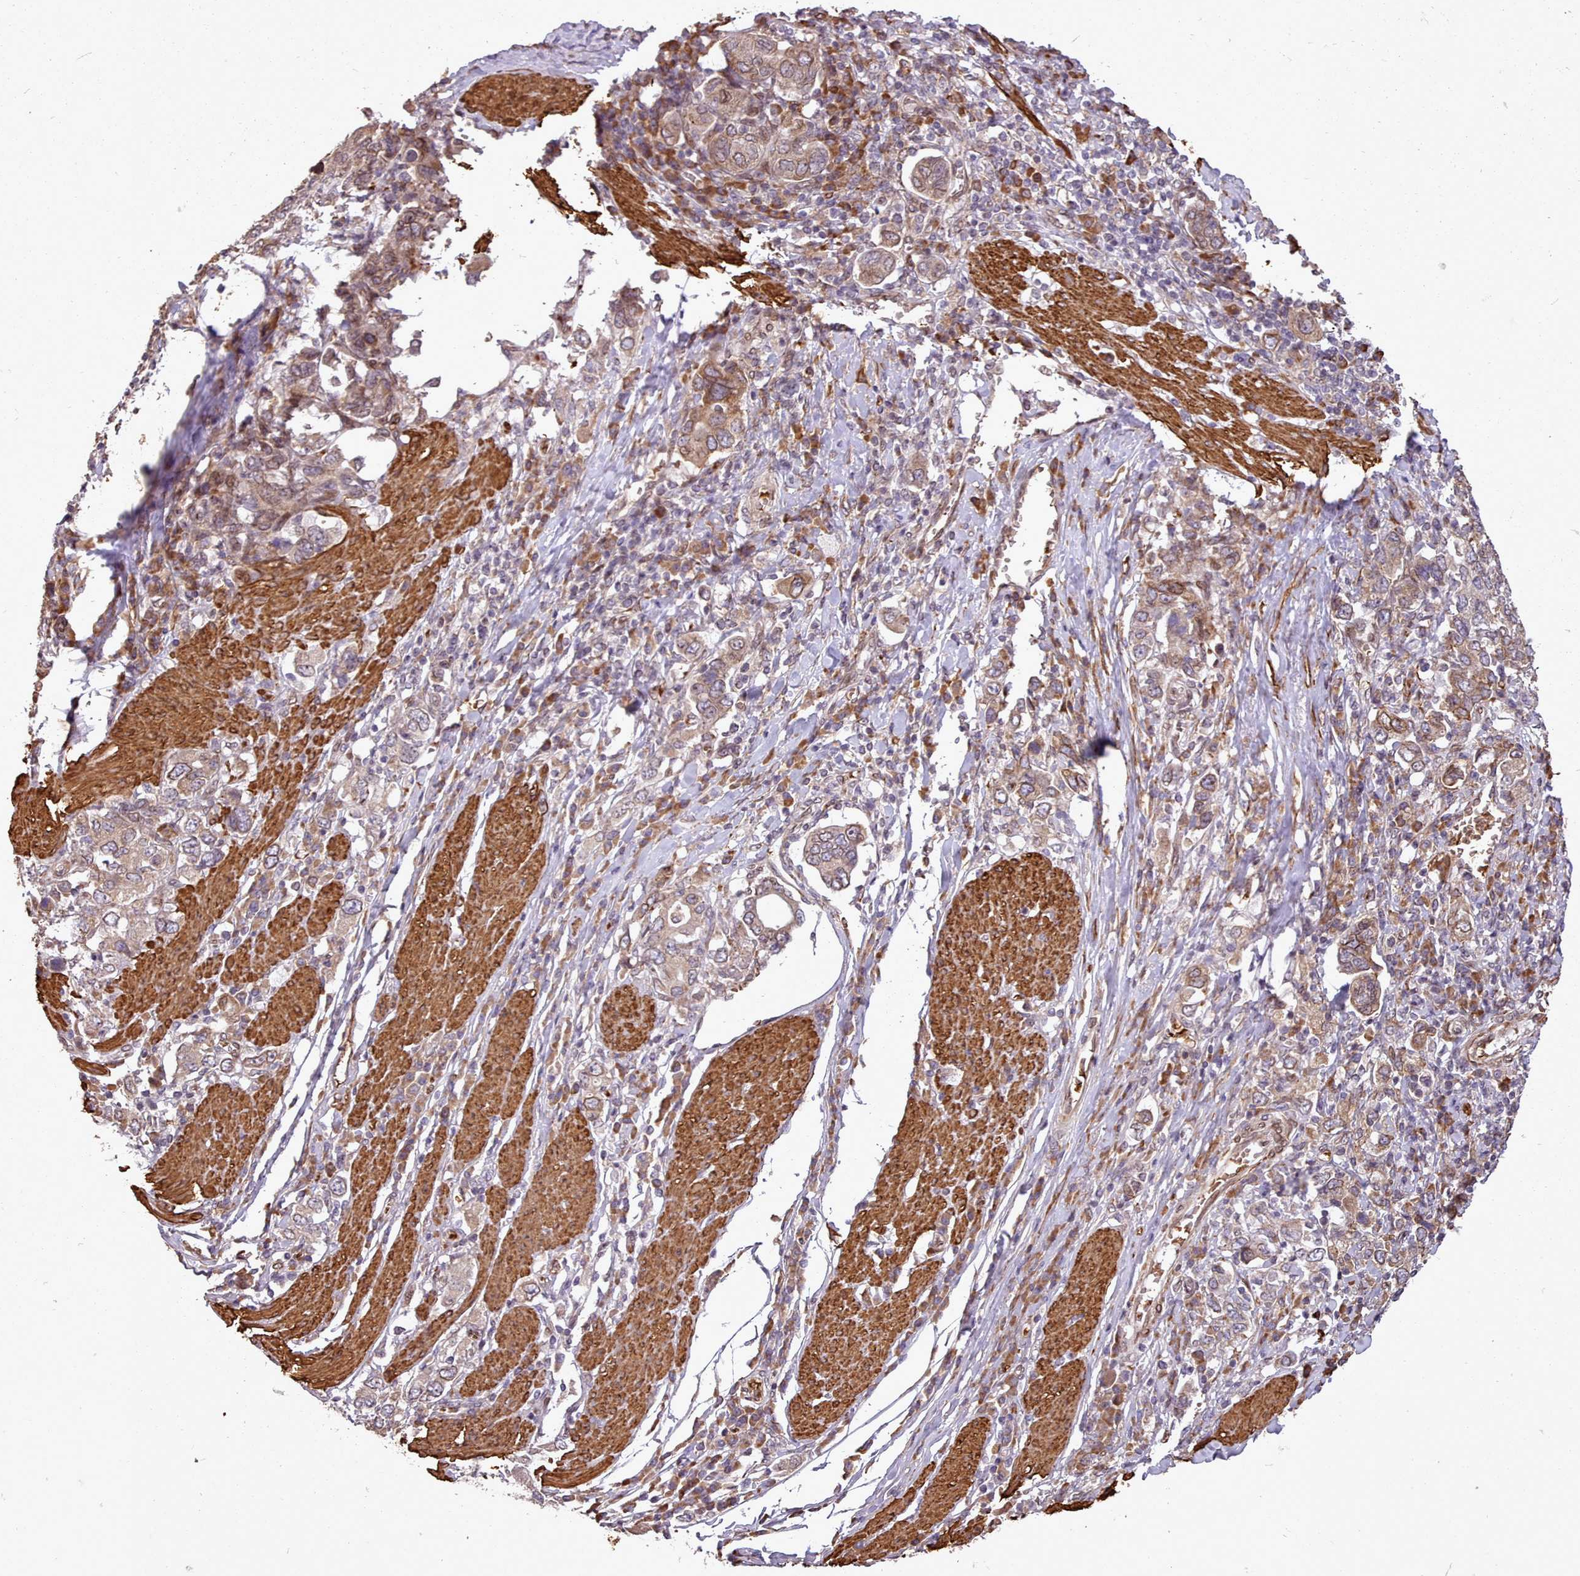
{"staining": {"intensity": "weak", "quantity": ">75%", "location": "cytoplasmic/membranous"}, "tissue": "stomach cancer", "cell_type": "Tumor cells", "image_type": "cancer", "snomed": [{"axis": "morphology", "description": "Adenocarcinoma, NOS"}, {"axis": "topography", "description": "Stomach, upper"}, {"axis": "topography", "description": "Stomach"}], "caption": "Tumor cells show weak cytoplasmic/membranous expression in approximately >75% of cells in stomach cancer.", "gene": "CABP1", "patient": {"sex": "male", "age": 62}}